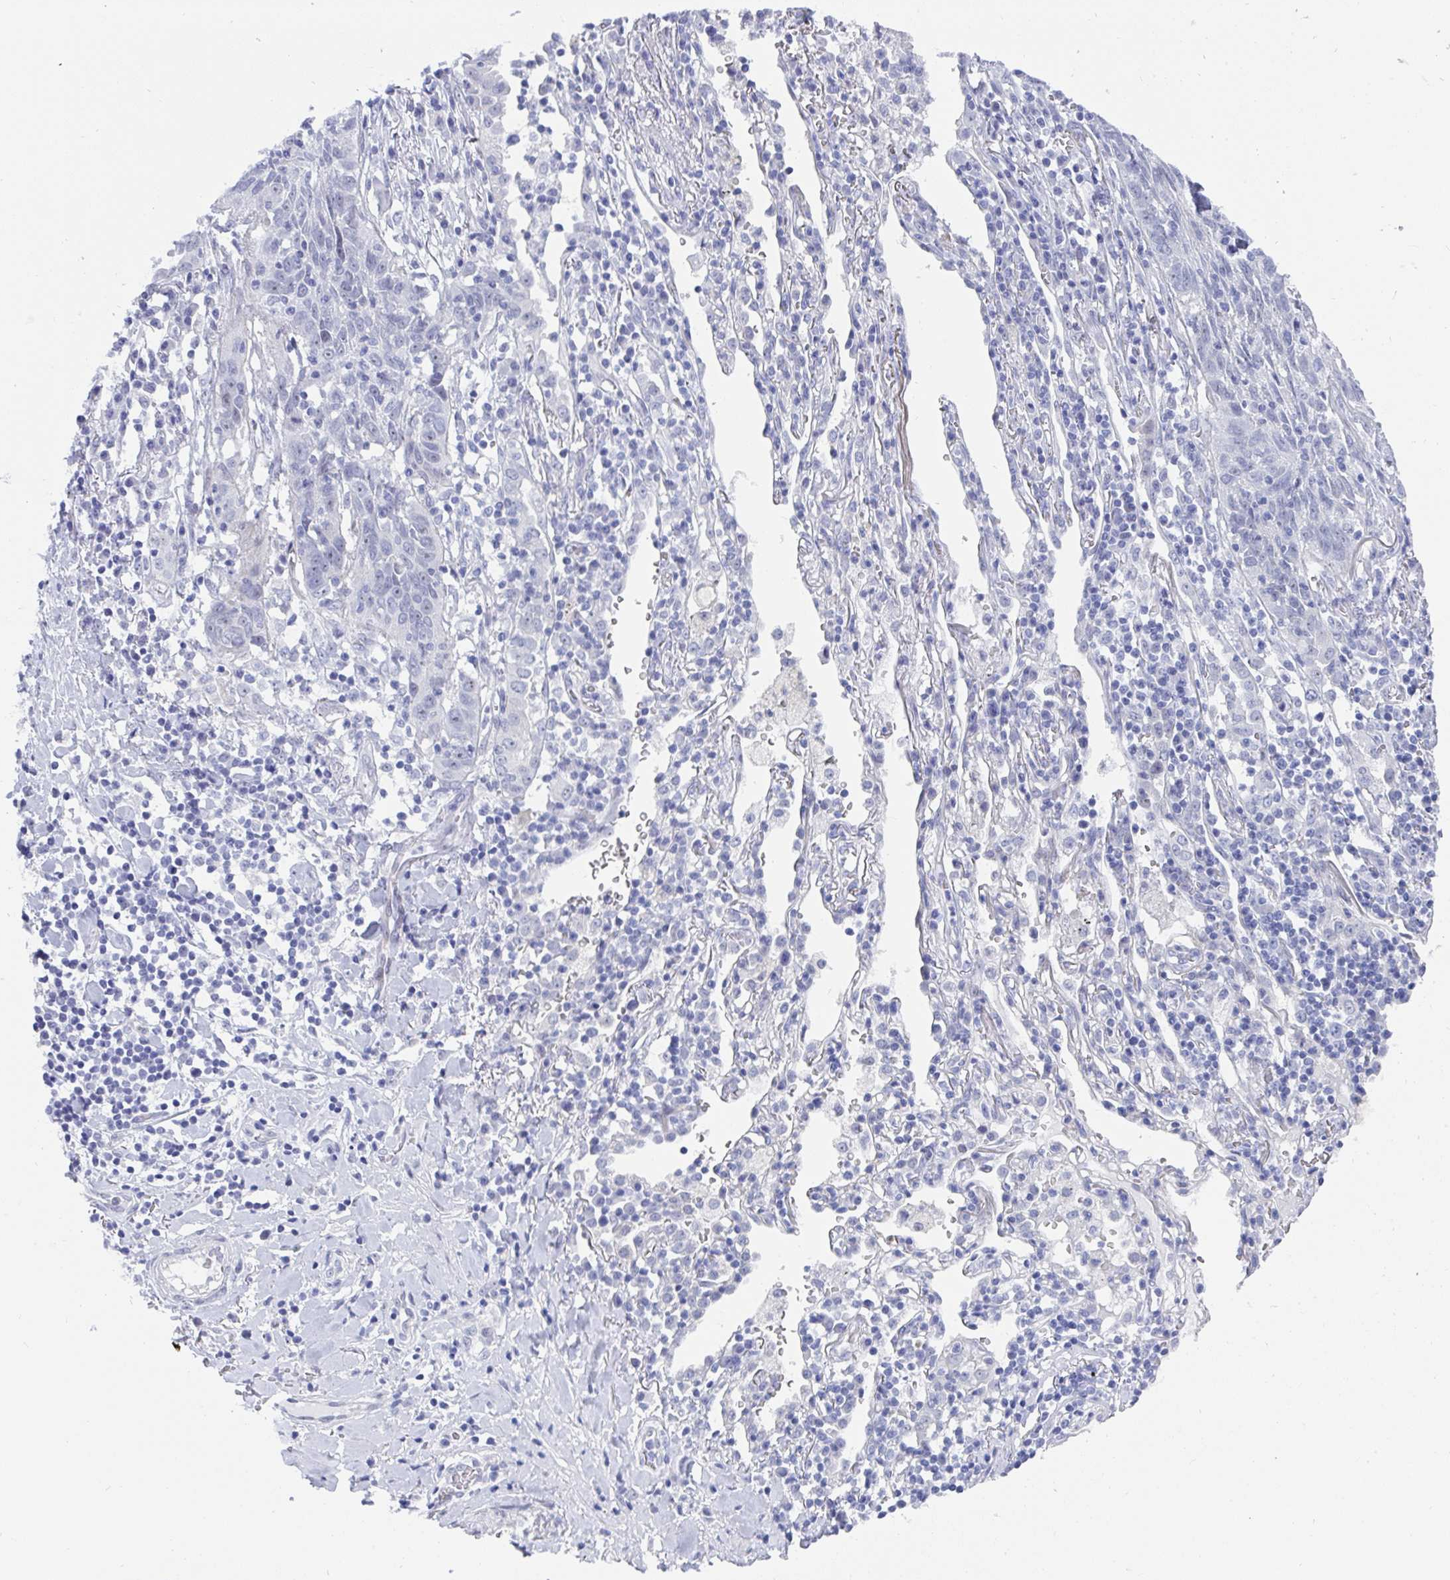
{"staining": {"intensity": "negative", "quantity": "none", "location": "none"}, "tissue": "lung cancer", "cell_type": "Tumor cells", "image_type": "cancer", "snomed": [{"axis": "morphology", "description": "Squamous cell carcinoma, NOS"}, {"axis": "topography", "description": "Lung"}], "caption": "Immunohistochemical staining of human lung cancer demonstrates no significant staining in tumor cells.", "gene": "MFSD4A", "patient": {"sex": "female", "age": 66}}